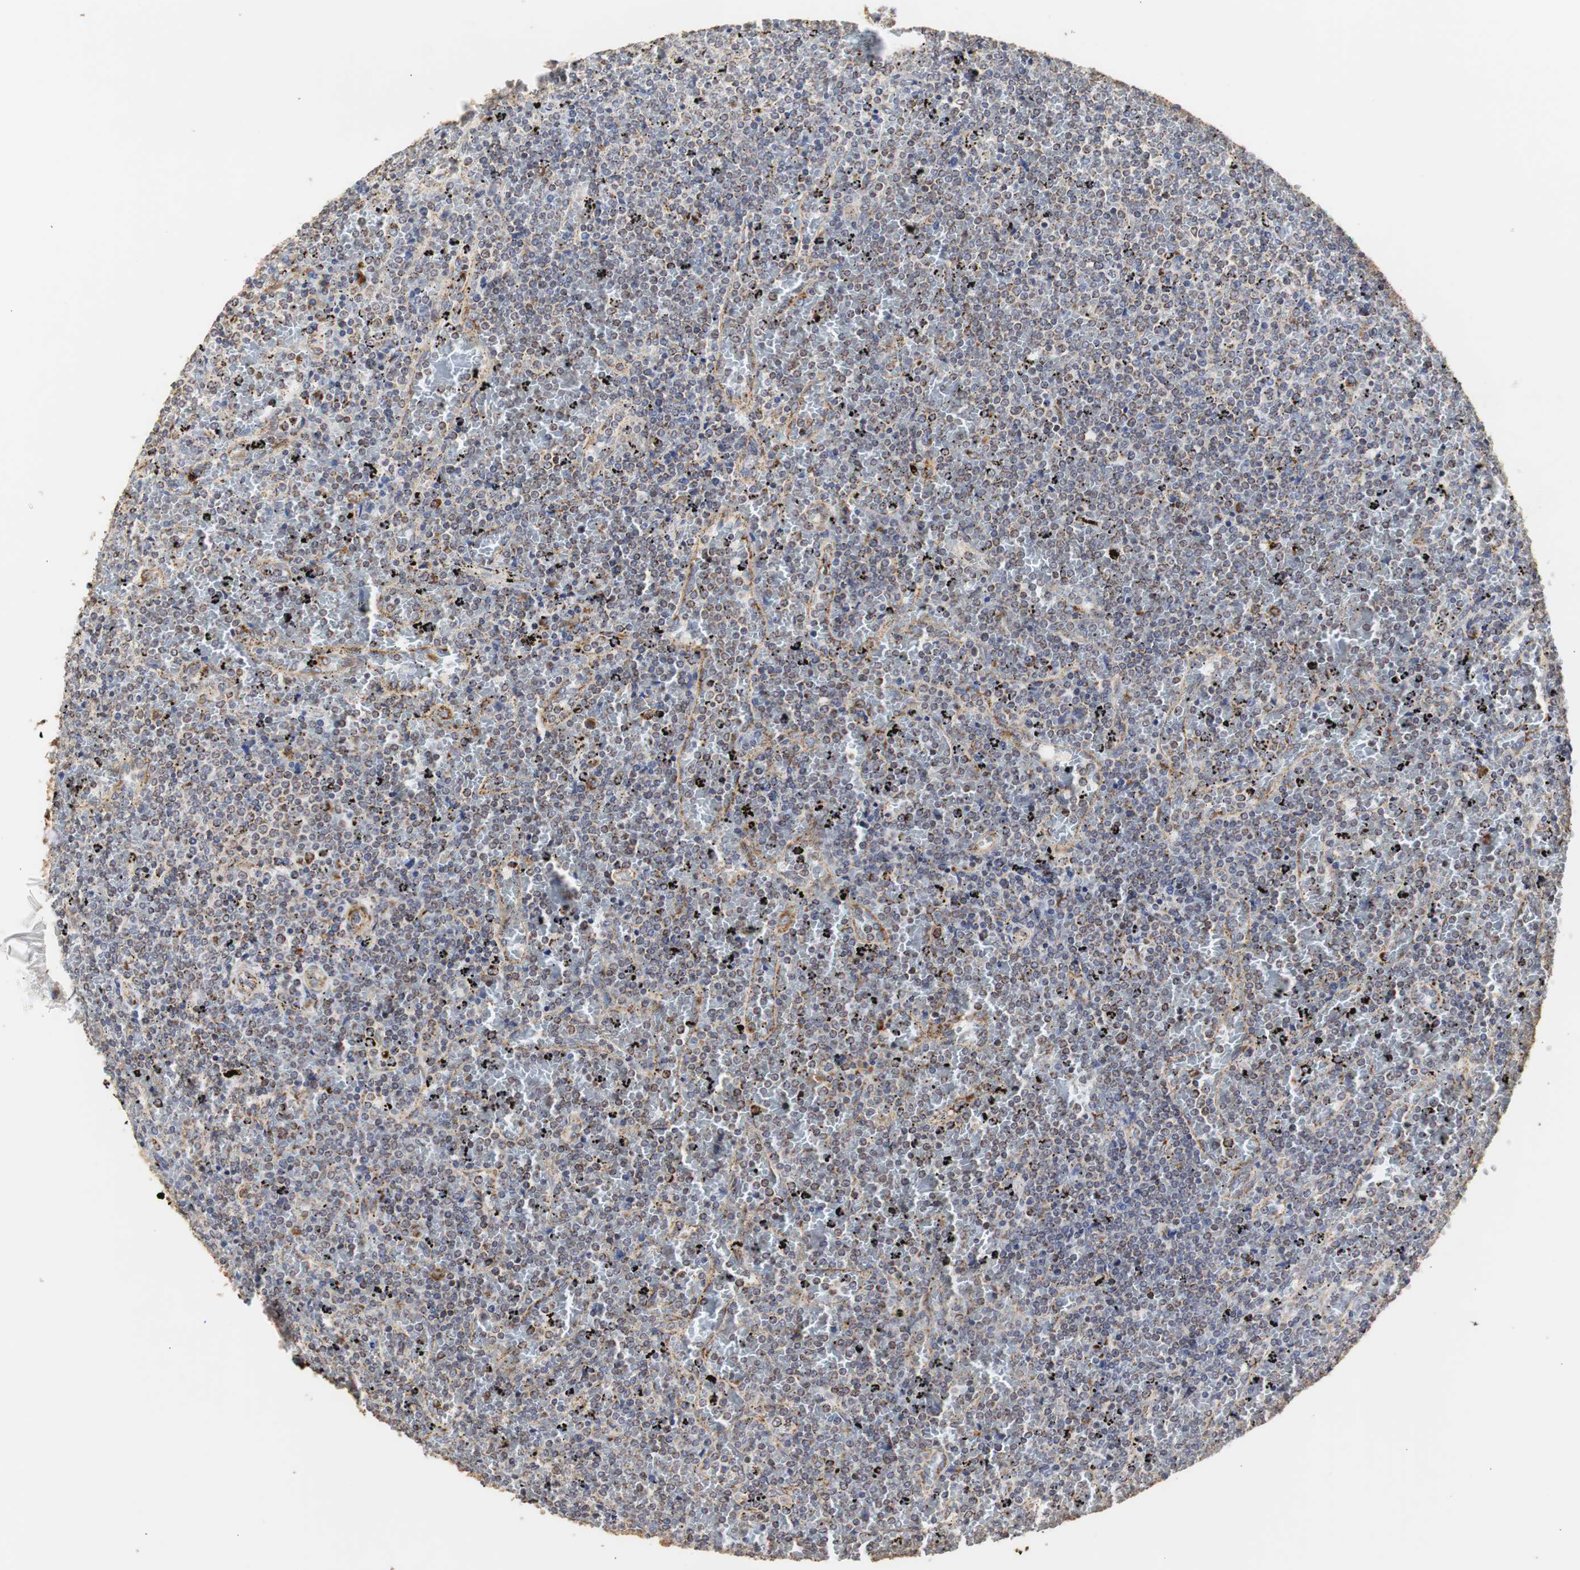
{"staining": {"intensity": "strong", "quantity": "25%-75%", "location": "cytoplasmic/membranous"}, "tissue": "lymphoma", "cell_type": "Tumor cells", "image_type": "cancer", "snomed": [{"axis": "morphology", "description": "Malignant lymphoma, non-Hodgkin's type, Low grade"}, {"axis": "topography", "description": "Spleen"}], "caption": "Immunohistochemical staining of human lymphoma shows high levels of strong cytoplasmic/membranous positivity in about 25%-75% of tumor cells.", "gene": "HSD17B10", "patient": {"sex": "female", "age": 77}}